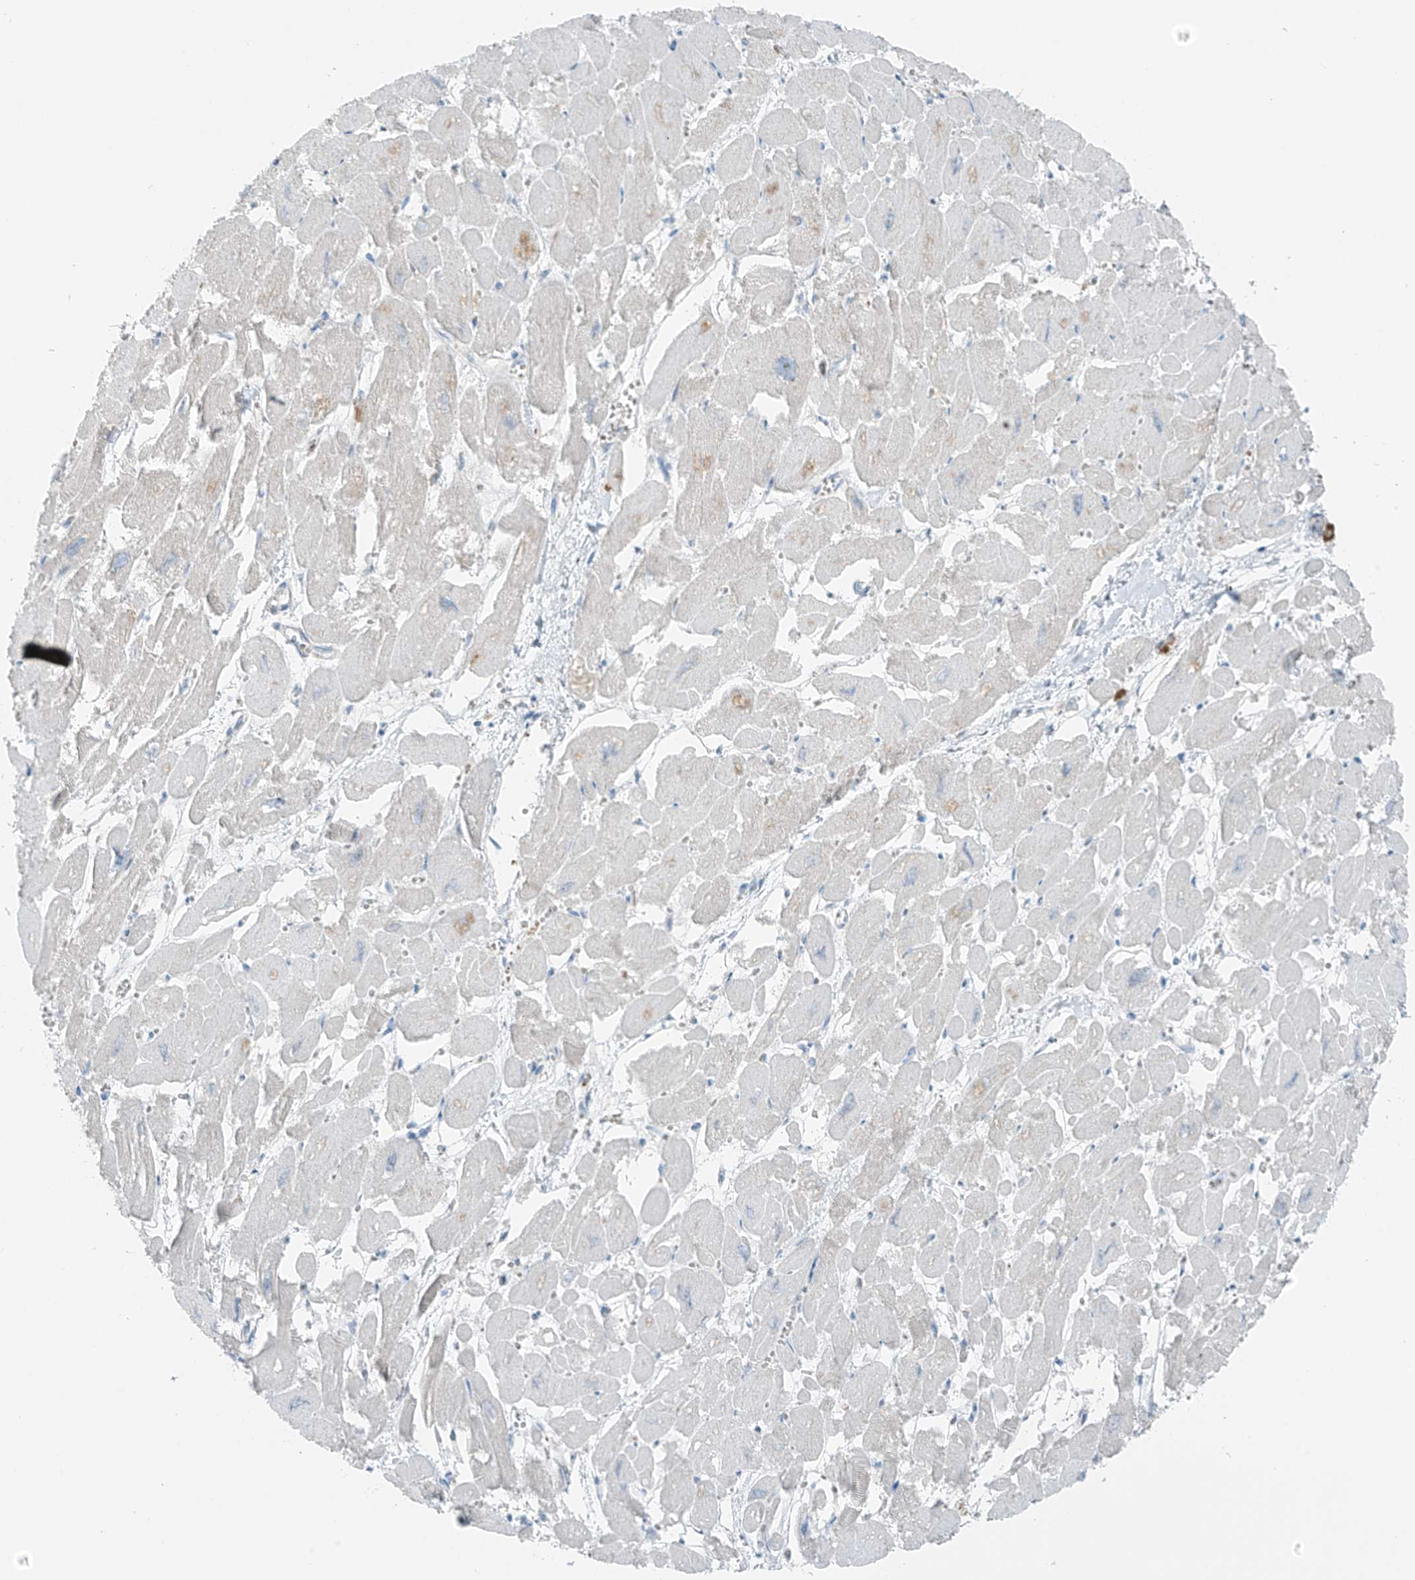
{"staining": {"intensity": "negative", "quantity": "none", "location": "none"}, "tissue": "heart muscle", "cell_type": "Cardiomyocytes", "image_type": "normal", "snomed": [{"axis": "morphology", "description": "Normal tissue, NOS"}, {"axis": "topography", "description": "Heart"}], "caption": "High power microscopy photomicrograph of an immunohistochemistry micrograph of normal heart muscle, revealing no significant staining in cardiomyocytes.", "gene": "FAM131C", "patient": {"sex": "male", "age": 54}}